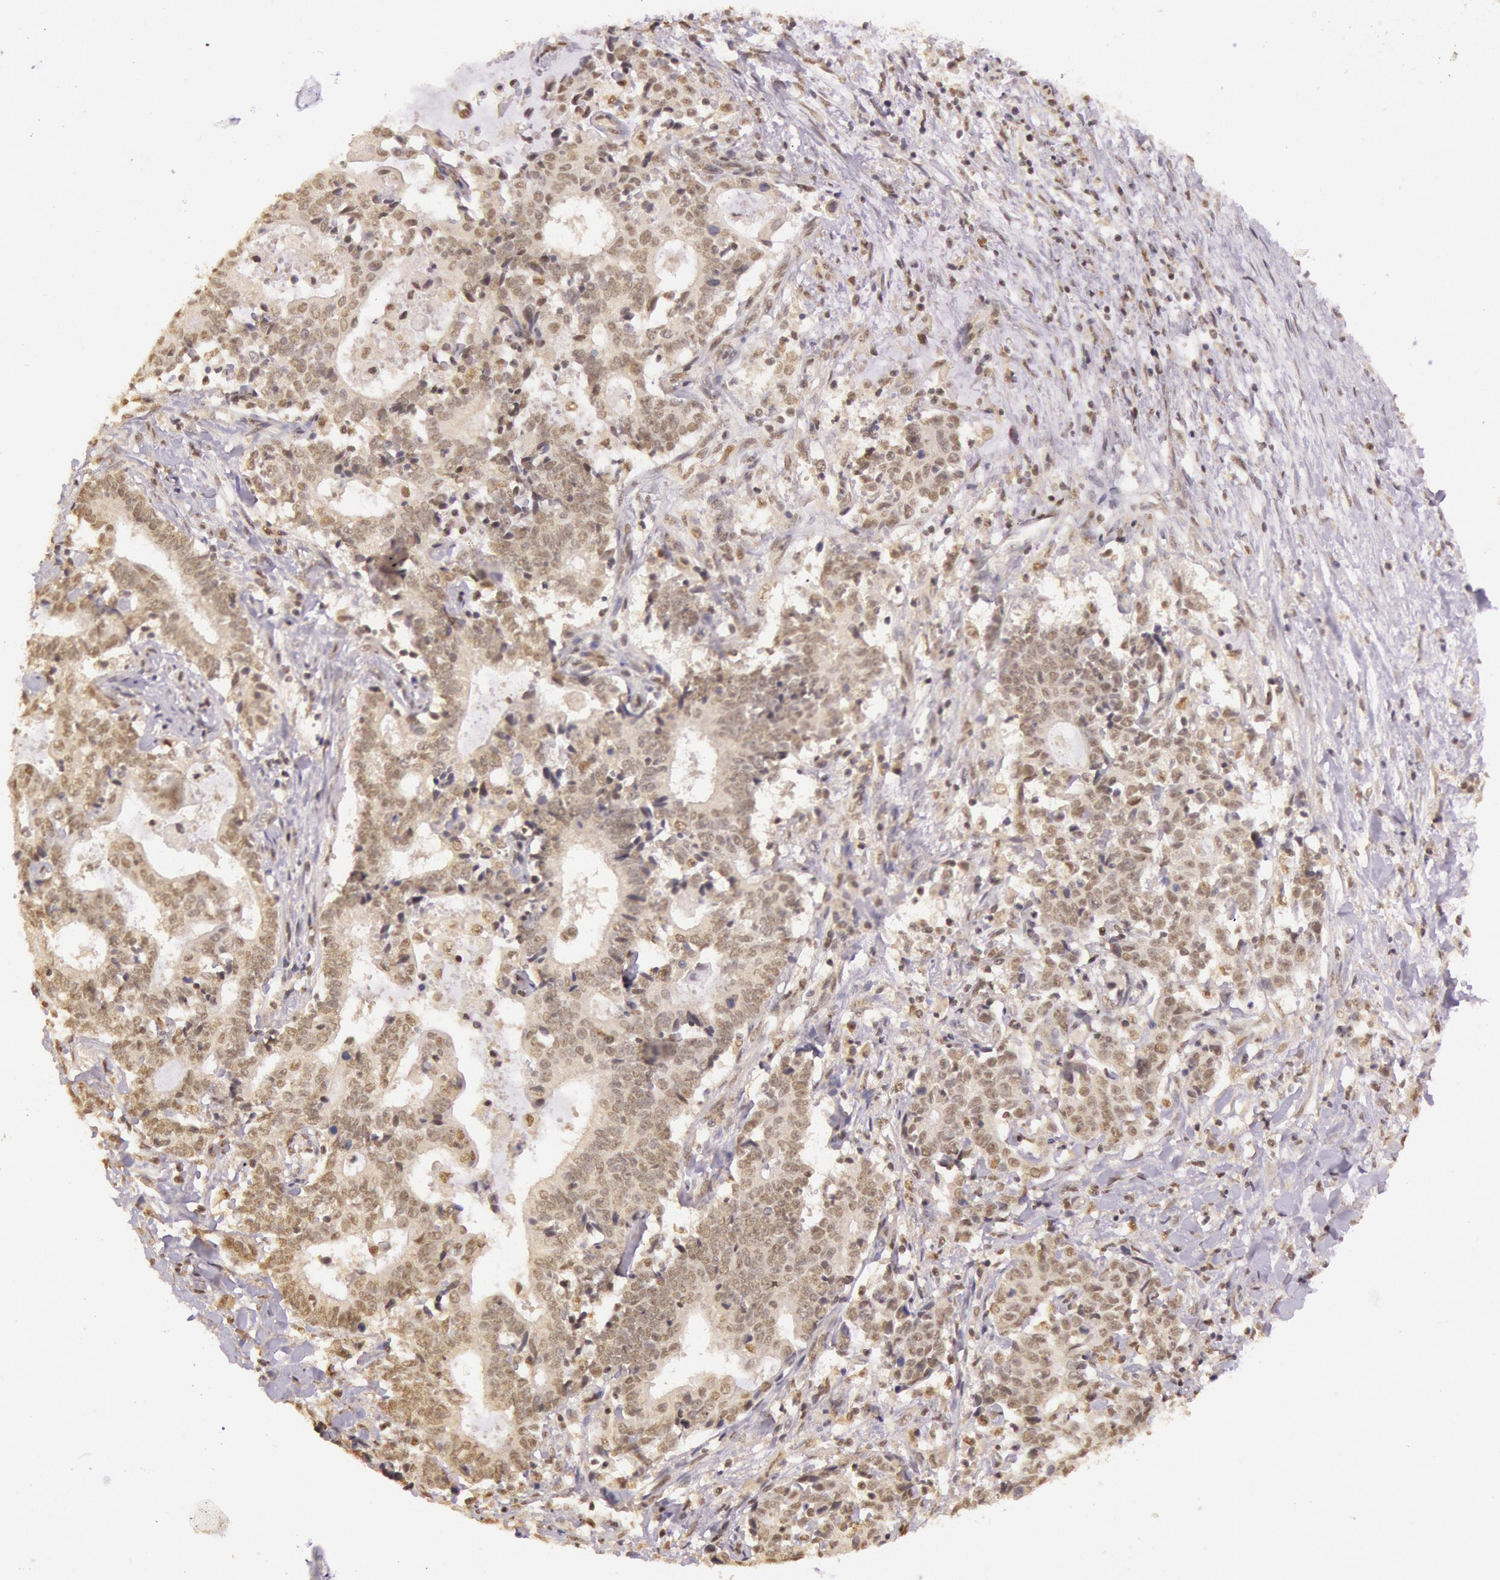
{"staining": {"intensity": "weak", "quantity": "25%-75%", "location": "nuclear"}, "tissue": "liver cancer", "cell_type": "Tumor cells", "image_type": "cancer", "snomed": [{"axis": "morphology", "description": "Cholangiocarcinoma"}, {"axis": "topography", "description": "Liver"}], "caption": "This is an image of IHC staining of liver cholangiocarcinoma, which shows weak staining in the nuclear of tumor cells.", "gene": "RTL10", "patient": {"sex": "male", "age": 57}}